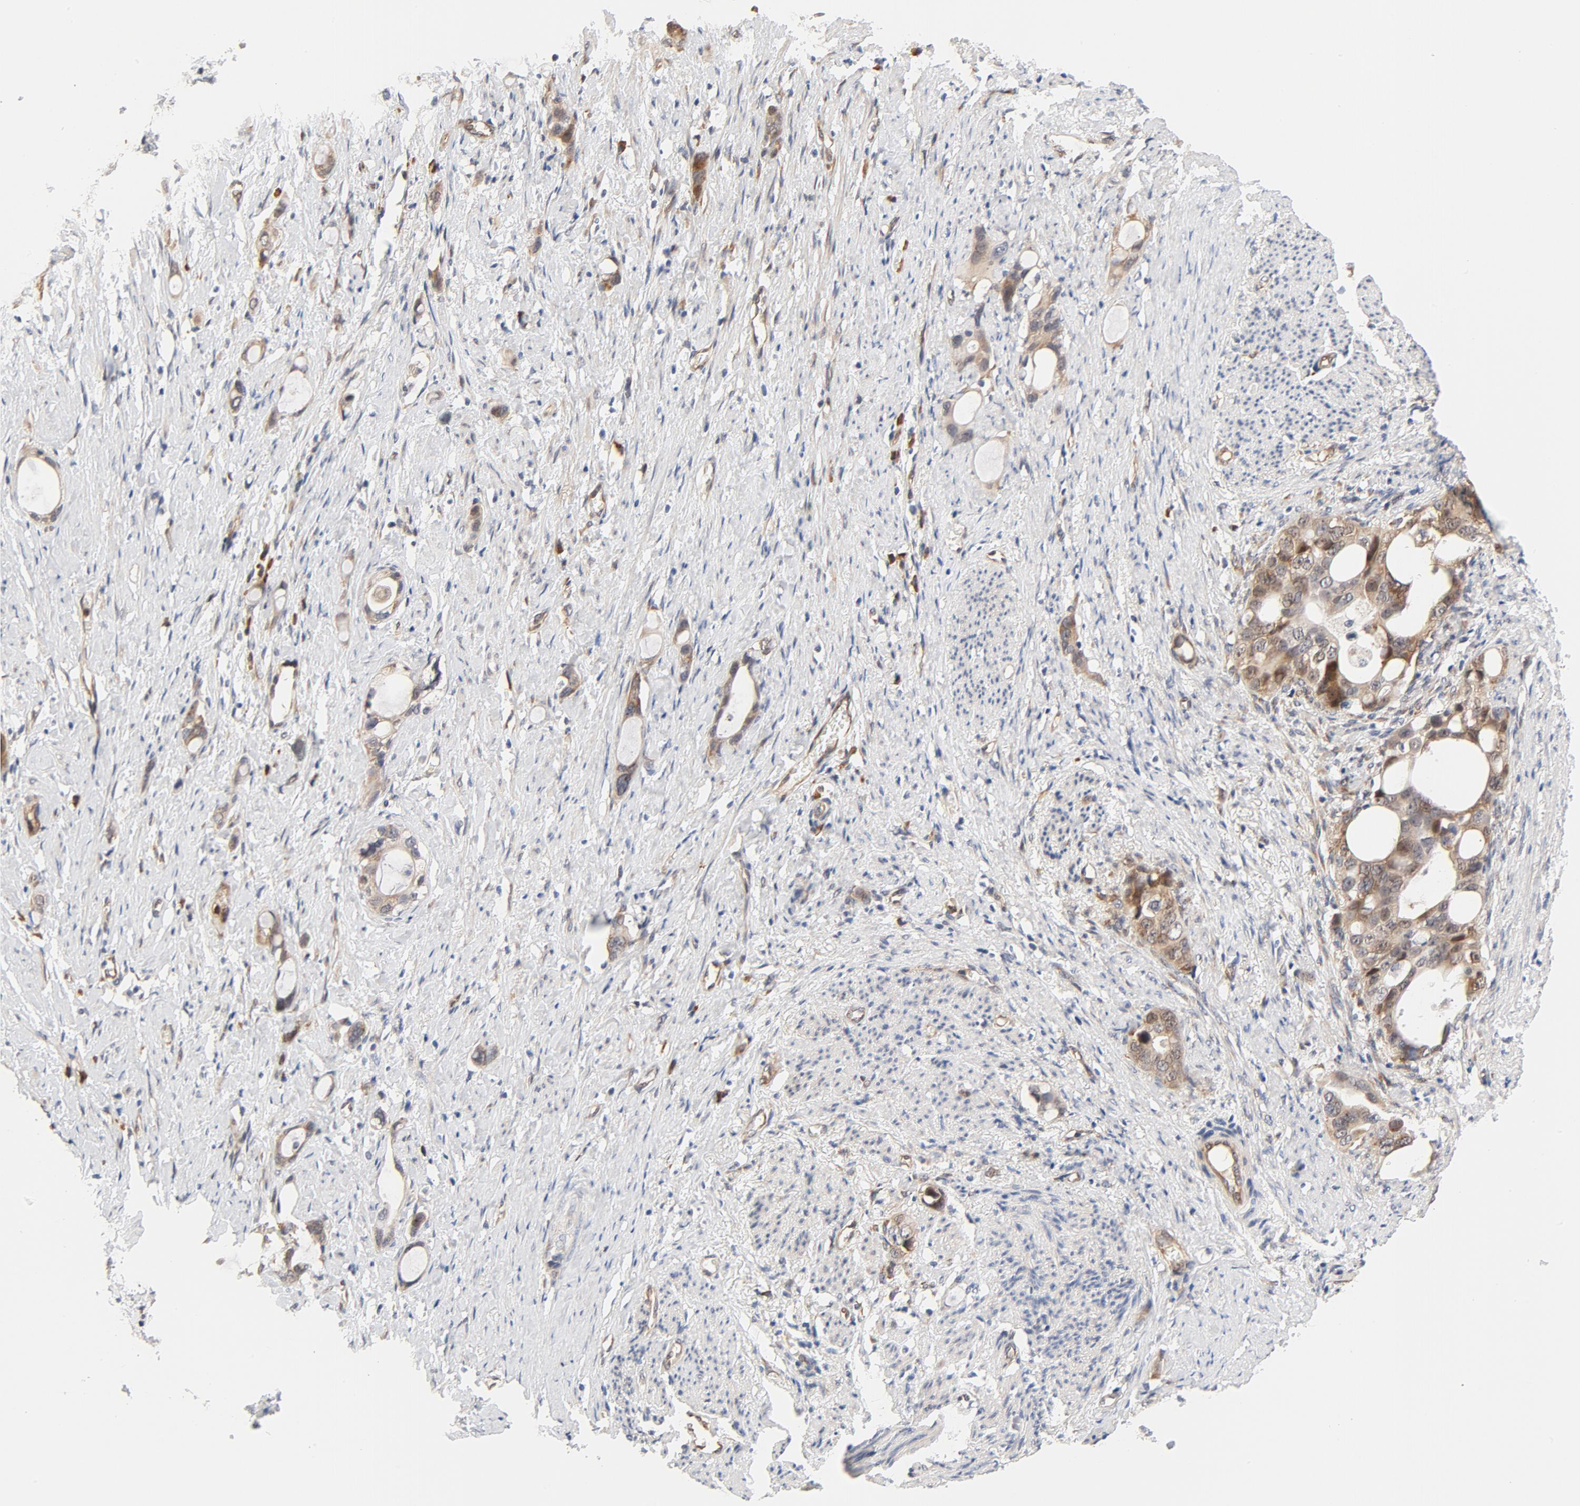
{"staining": {"intensity": "moderate", "quantity": ">75%", "location": "cytoplasmic/membranous"}, "tissue": "stomach cancer", "cell_type": "Tumor cells", "image_type": "cancer", "snomed": [{"axis": "morphology", "description": "Adenocarcinoma, NOS"}, {"axis": "topography", "description": "Stomach"}], "caption": "Human adenocarcinoma (stomach) stained with a brown dye demonstrates moderate cytoplasmic/membranous positive staining in about >75% of tumor cells.", "gene": "EIF4E", "patient": {"sex": "female", "age": 75}}